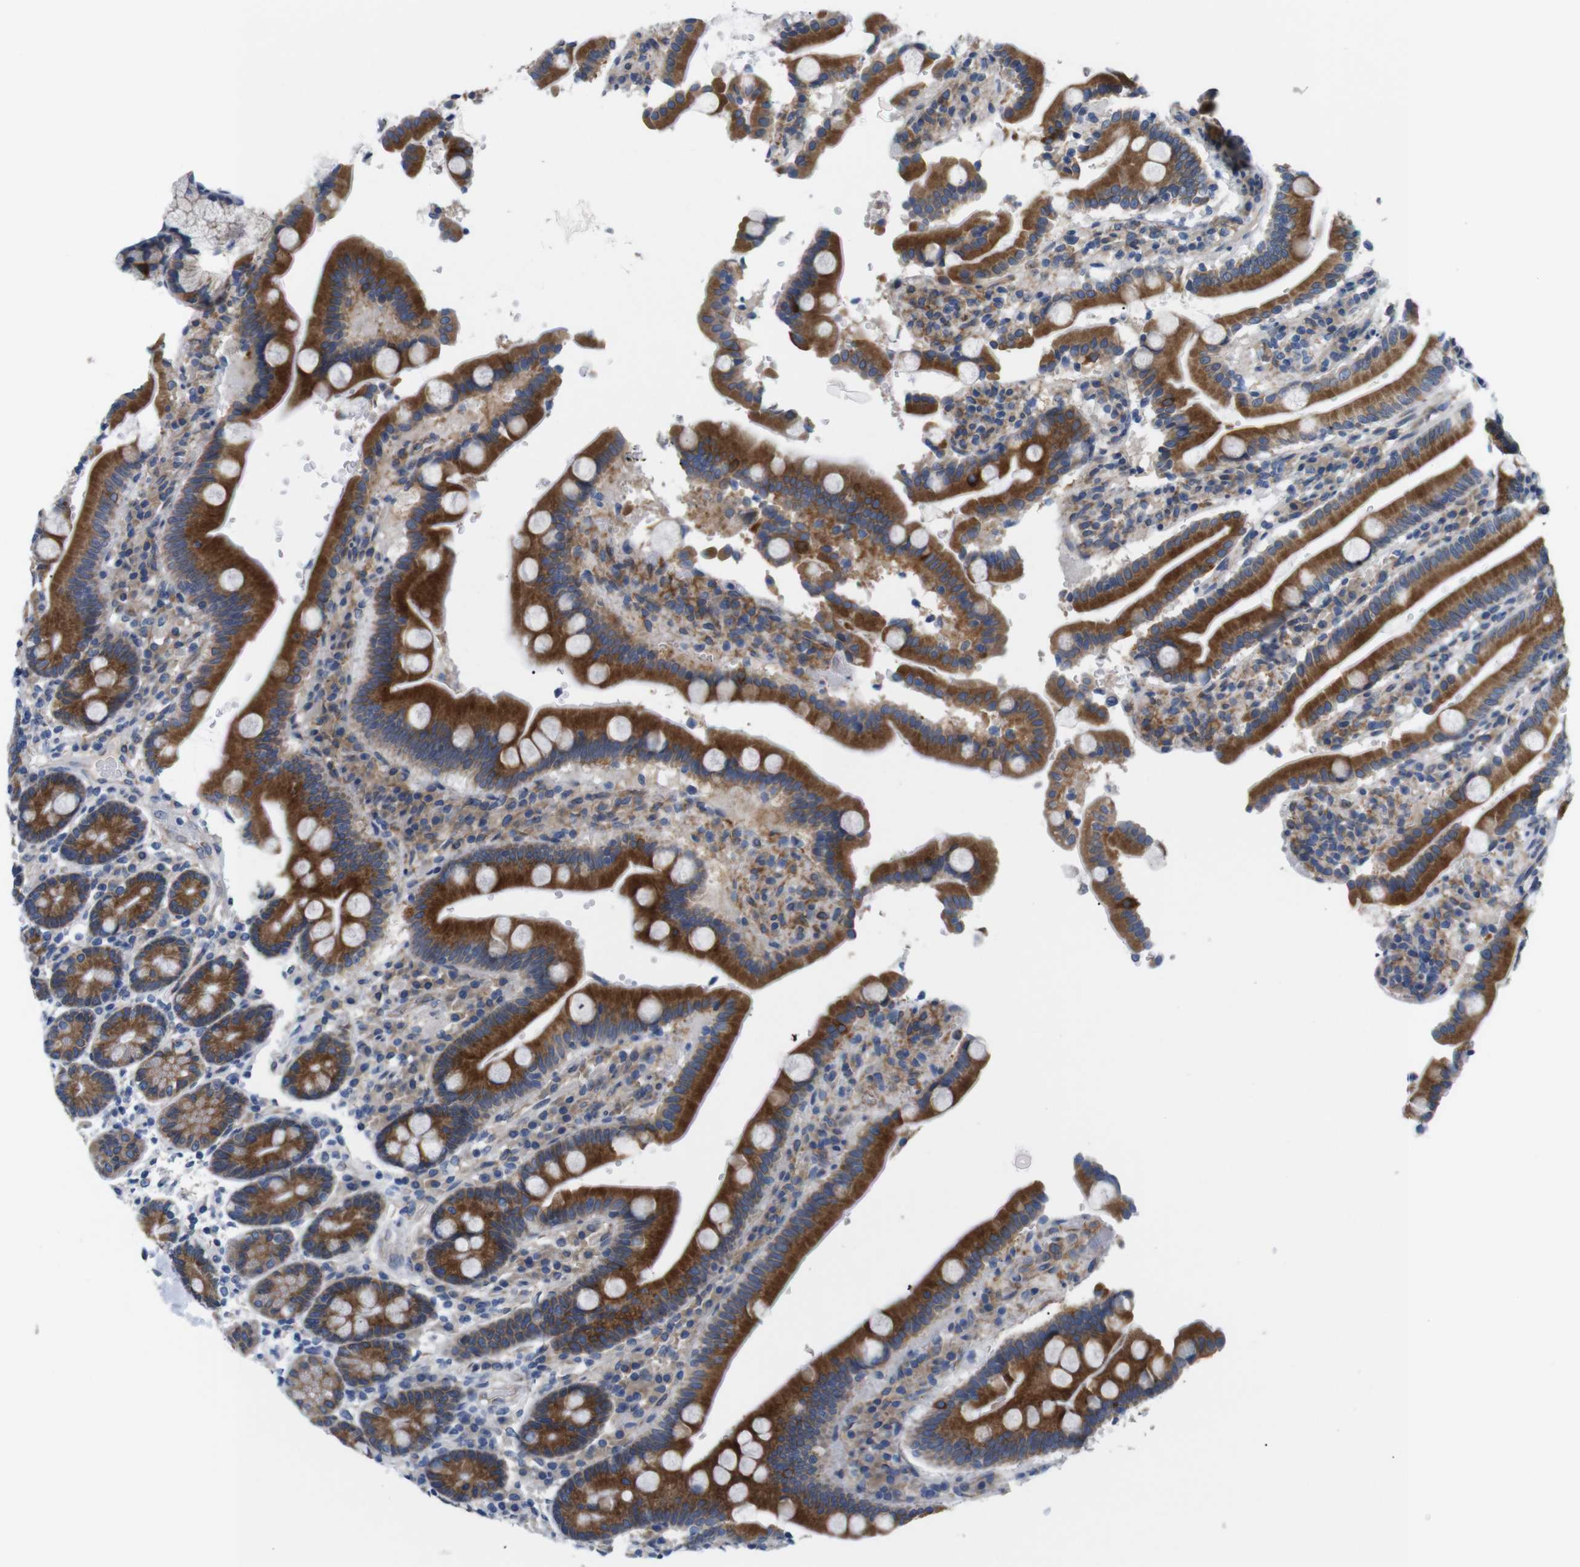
{"staining": {"intensity": "strong", "quantity": ">75%", "location": "cytoplasmic/membranous"}, "tissue": "duodenum", "cell_type": "Glandular cells", "image_type": "normal", "snomed": [{"axis": "morphology", "description": "Normal tissue, NOS"}, {"axis": "topography", "description": "Small intestine, NOS"}], "caption": "Protein expression by immunohistochemistry reveals strong cytoplasmic/membranous expression in about >75% of glandular cells in benign duodenum.", "gene": "HACD3", "patient": {"sex": "female", "age": 71}}